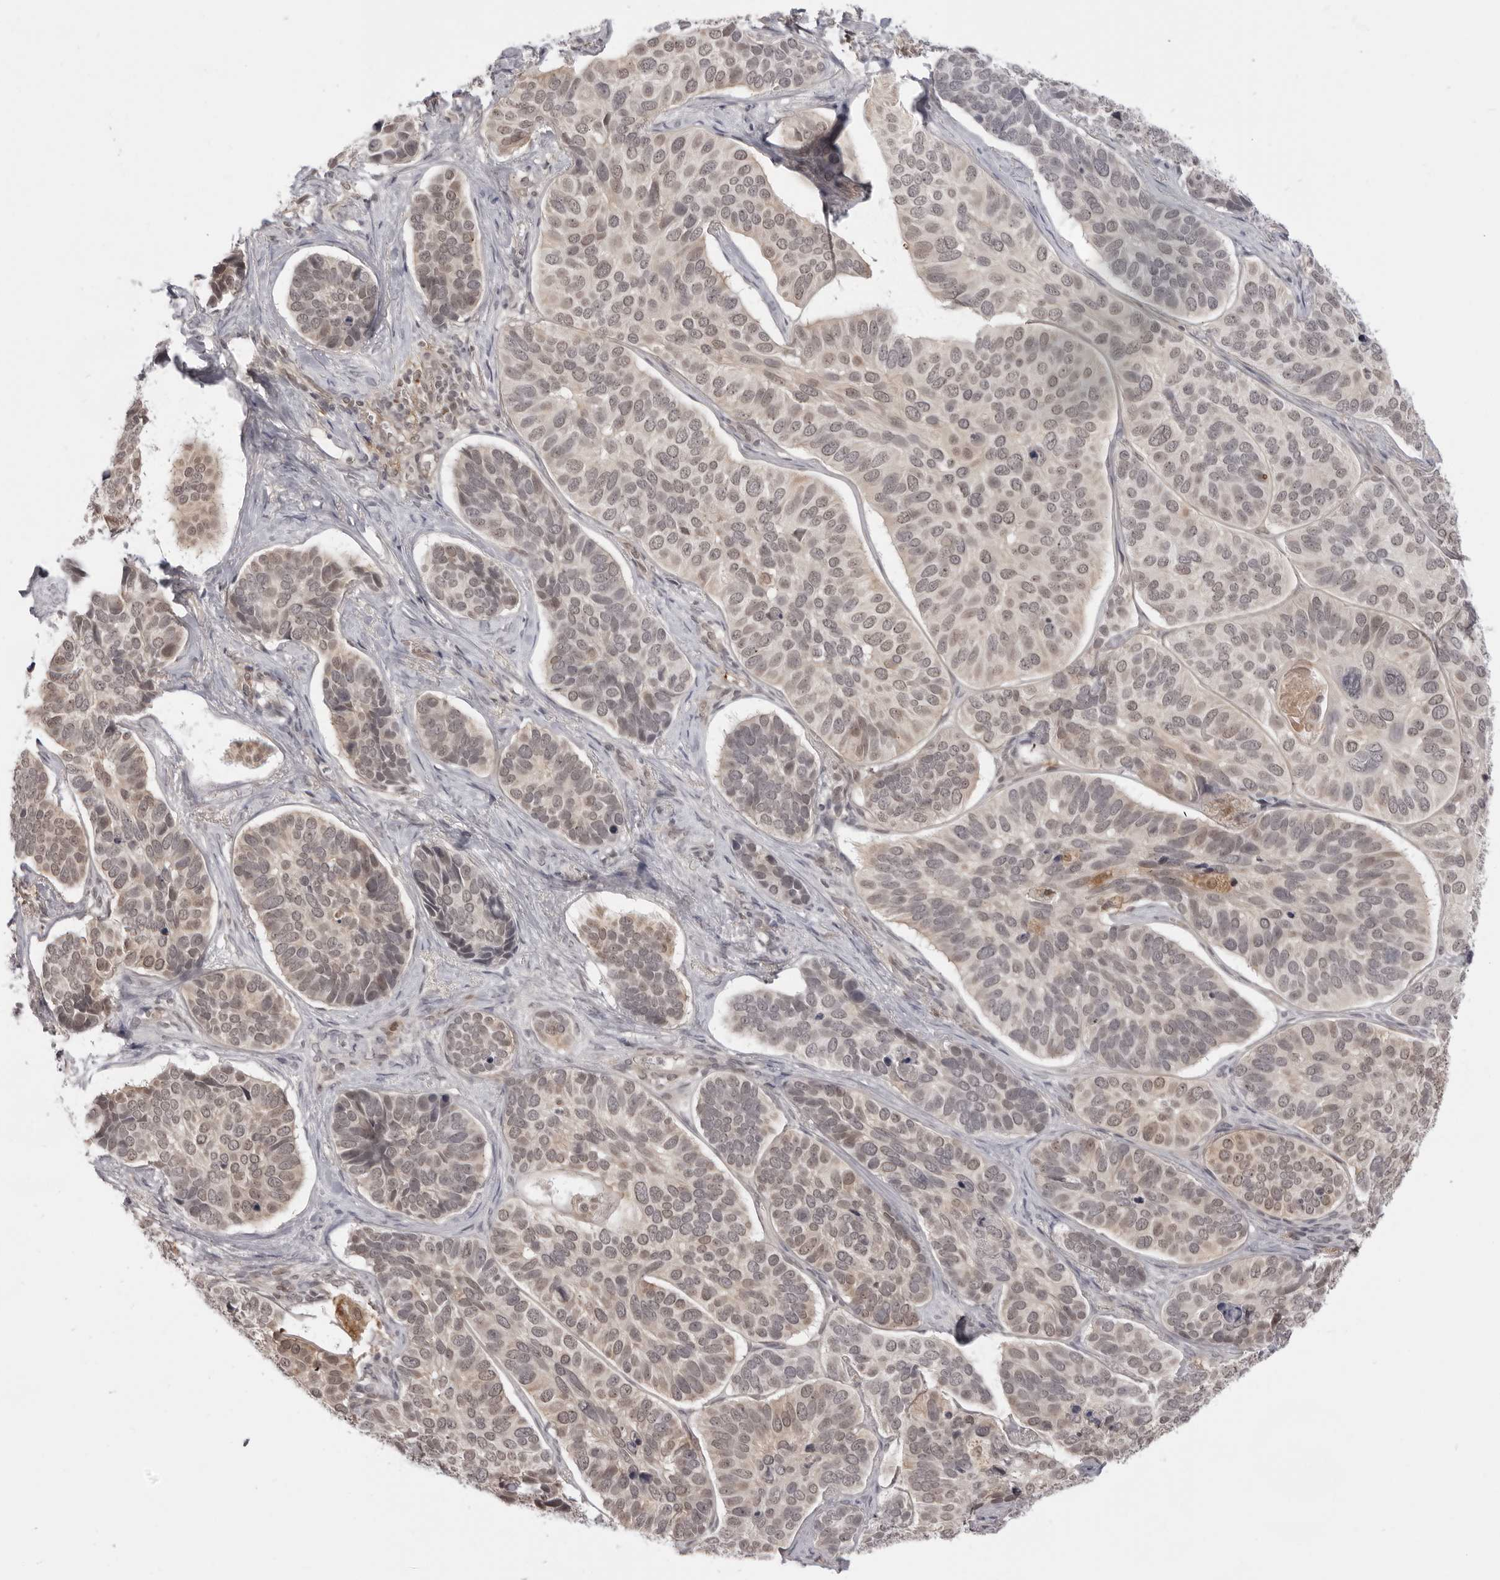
{"staining": {"intensity": "weak", "quantity": ">75%", "location": "nuclear"}, "tissue": "skin cancer", "cell_type": "Tumor cells", "image_type": "cancer", "snomed": [{"axis": "morphology", "description": "Basal cell carcinoma"}, {"axis": "topography", "description": "Skin"}], "caption": "DAB (3,3'-diaminobenzidine) immunohistochemical staining of human skin cancer displays weak nuclear protein staining in approximately >75% of tumor cells.", "gene": "SRGAP2", "patient": {"sex": "male", "age": 62}}